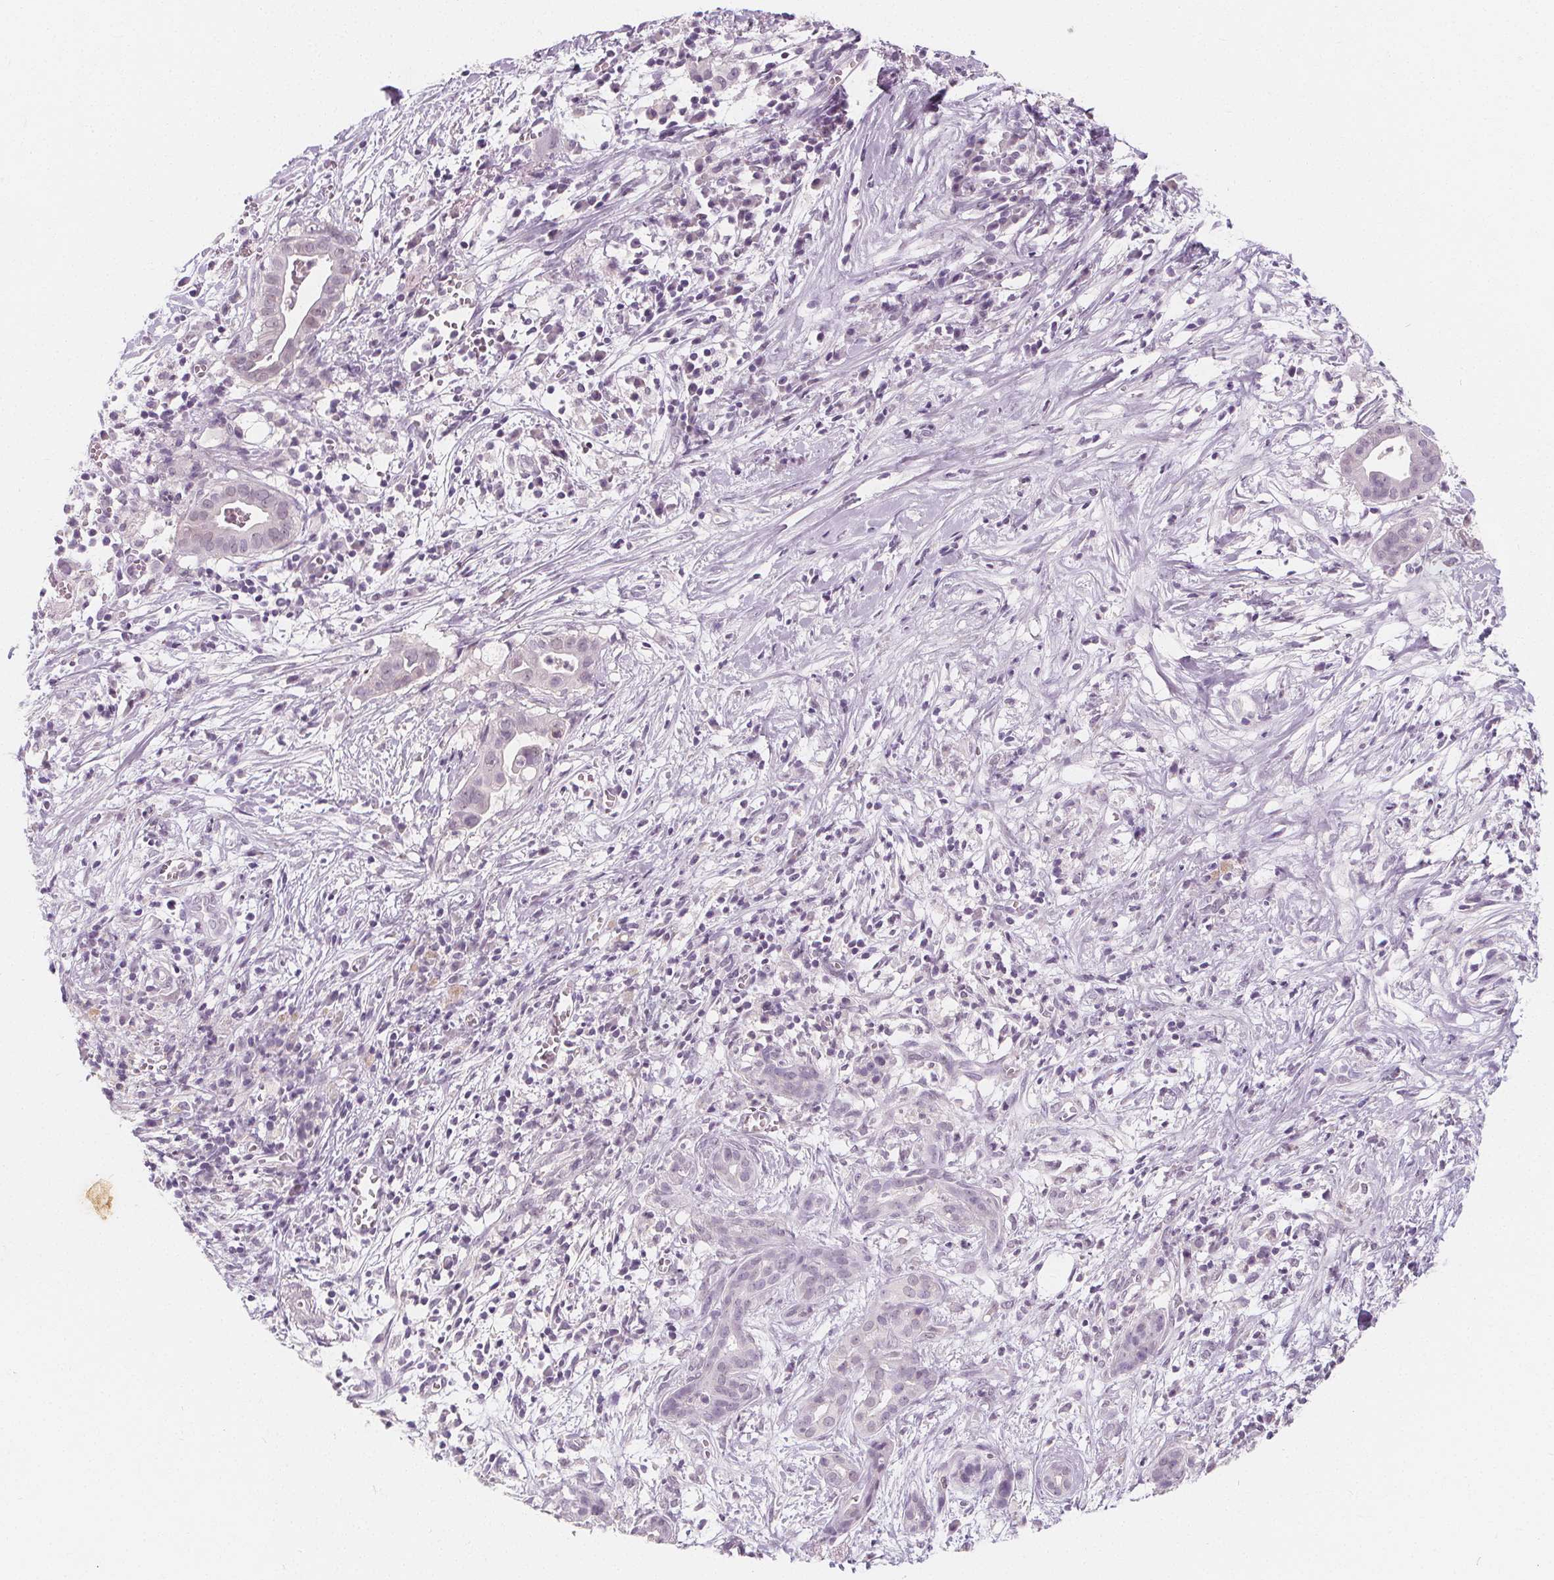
{"staining": {"intensity": "moderate", "quantity": "<25%", "location": "nuclear"}, "tissue": "pancreatic cancer", "cell_type": "Tumor cells", "image_type": "cancer", "snomed": [{"axis": "morphology", "description": "Adenocarcinoma, NOS"}, {"axis": "topography", "description": "Pancreas"}], "caption": "This micrograph demonstrates immunohistochemistry staining of pancreatic adenocarcinoma, with low moderate nuclear expression in about <25% of tumor cells.", "gene": "DBX2", "patient": {"sex": "male", "age": 61}}